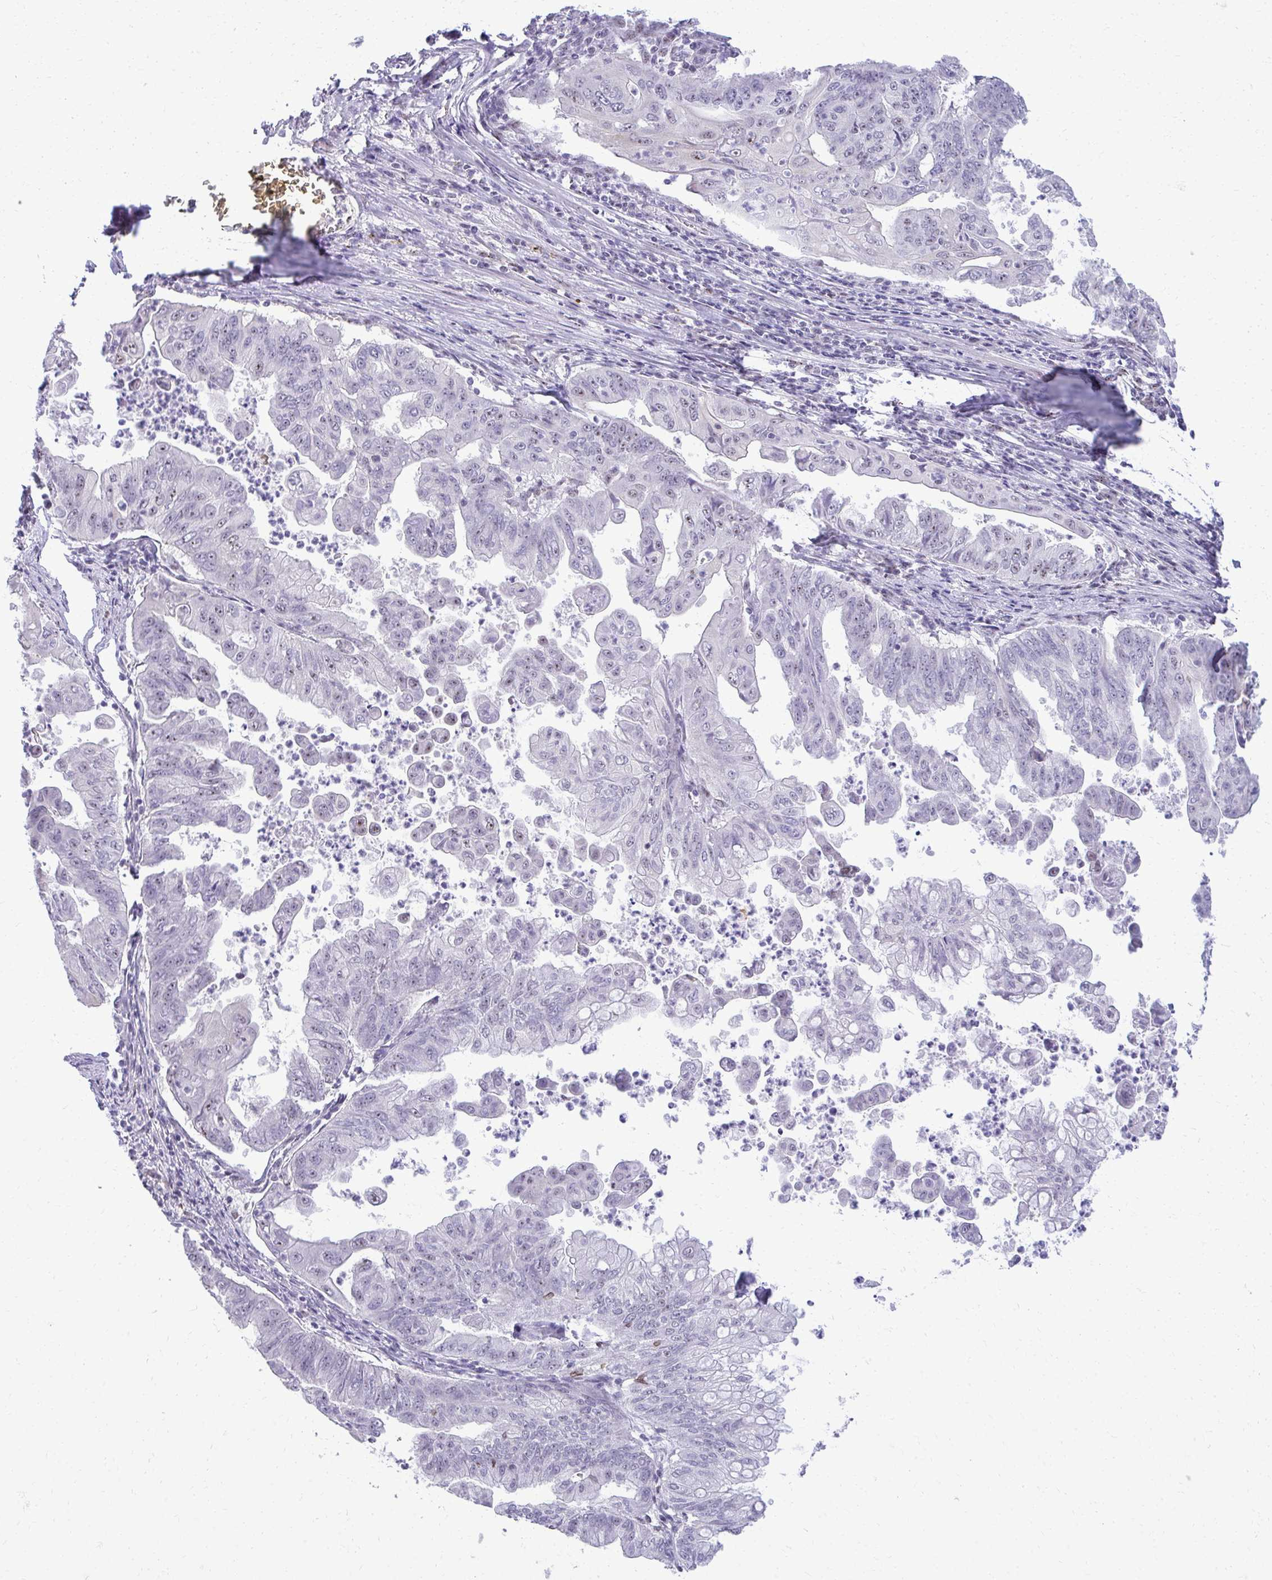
{"staining": {"intensity": "moderate", "quantity": "<25%", "location": "nuclear"}, "tissue": "stomach cancer", "cell_type": "Tumor cells", "image_type": "cancer", "snomed": [{"axis": "morphology", "description": "Adenocarcinoma, NOS"}, {"axis": "topography", "description": "Stomach, upper"}], "caption": "Immunohistochemistry (IHC) of human adenocarcinoma (stomach) shows low levels of moderate nuclear staining in approximately <25% of tumor cells. The staining was performed using DAB to visualize the protein expression in brown, while the nuclei were stained in blue with hematoxylin (Magnification: 20x).", "gene": "PELP1", "patient": {"sex": "male", "age": 80}}